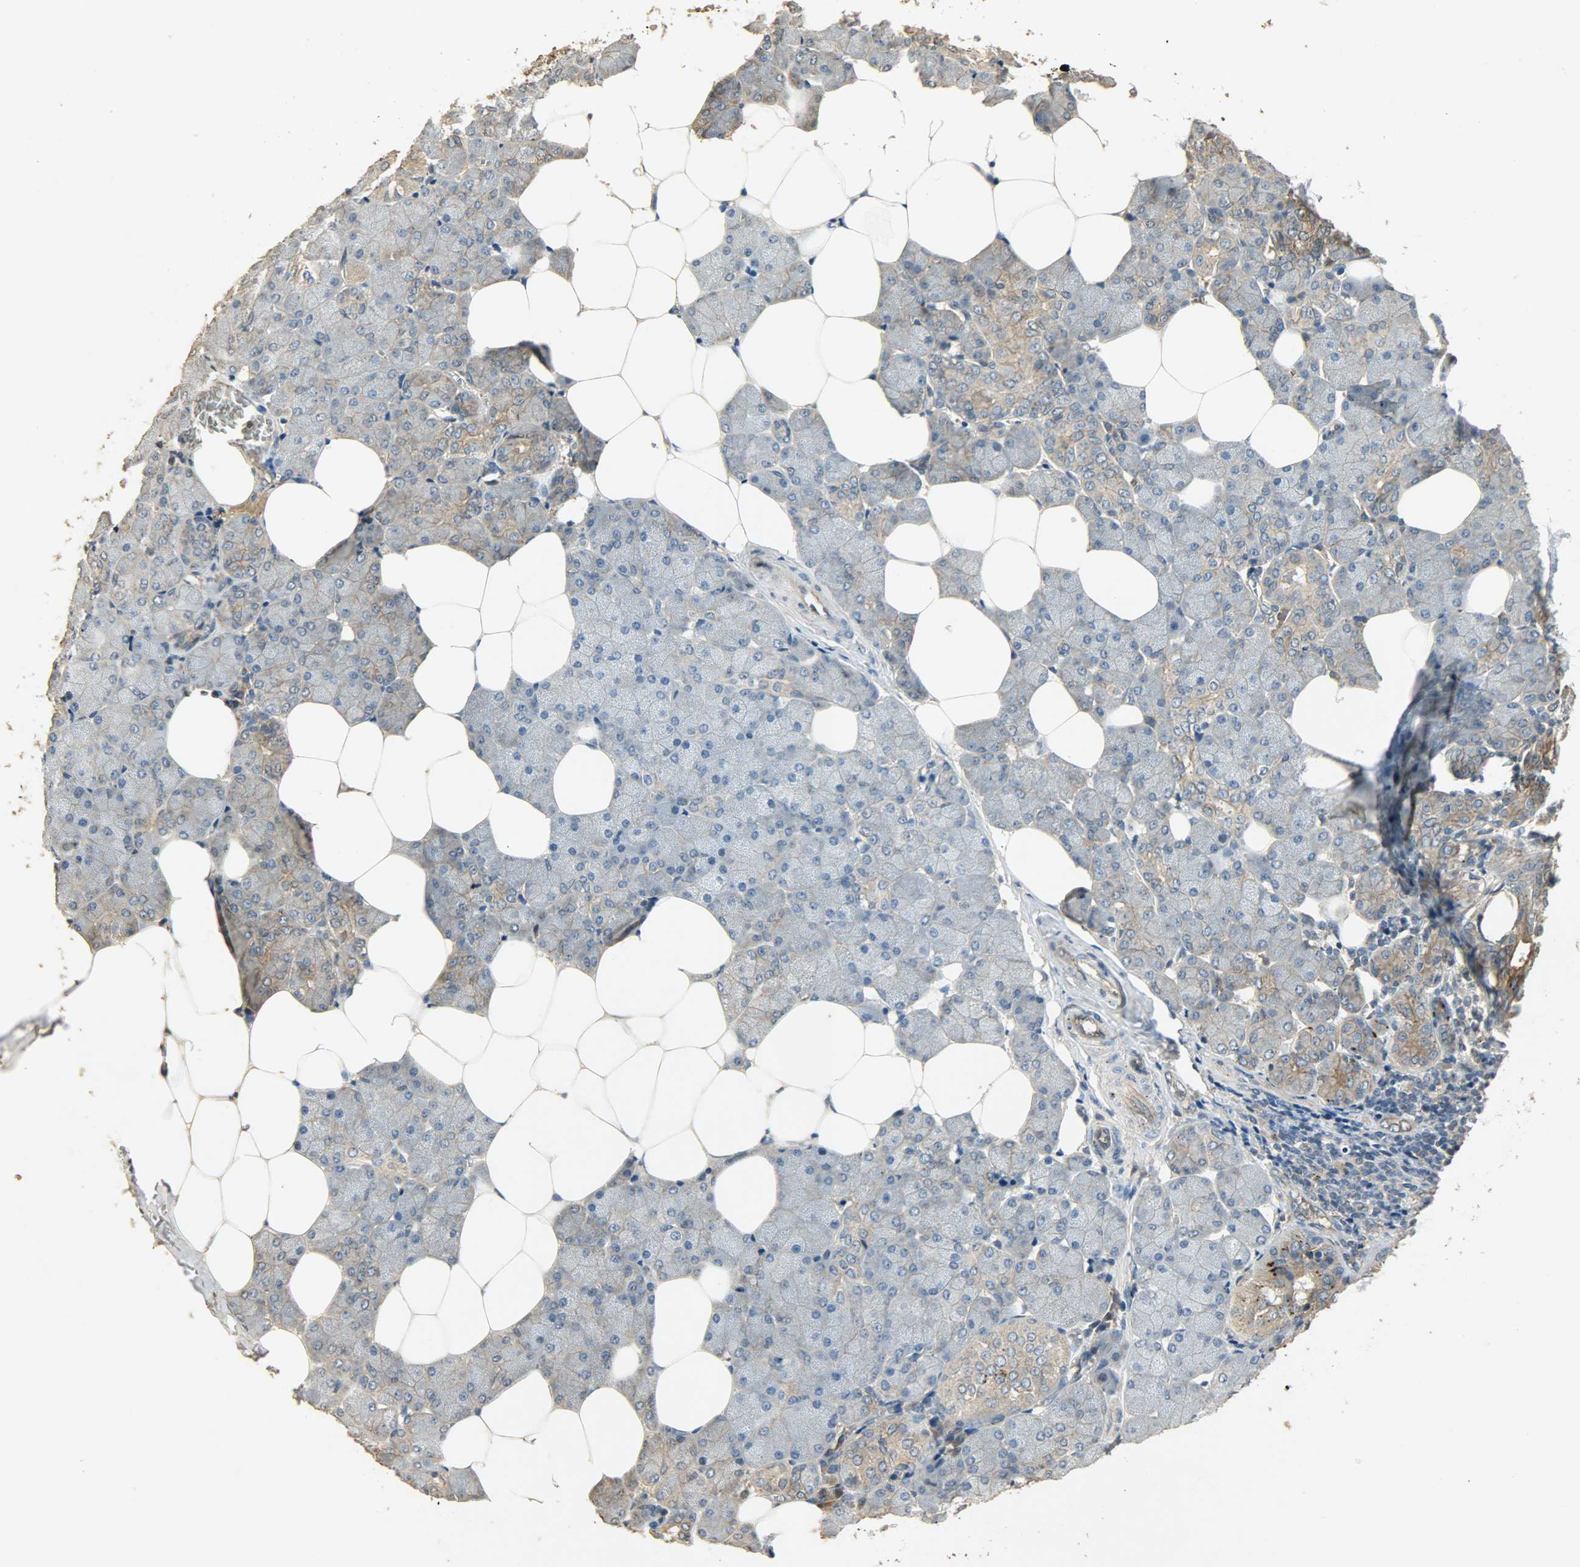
{"staining": {"intensity": "moderate", "quantity": "25%-75%", "location": "cytoplasmic/membranous"}, "tissue": "salivary gland", "cell_type": "Glandular cells", "image_type": "normal", "snomed": [{"axis": "morphology", "description": "Normal tissue, NOS"}, {"axis": "morphology", "description": "Adenoma, NOS"}, {"axis": "topography", "description": "Salivary gland"}], "caption": "A photomicrograph of salivary gland stained for a protein displays moderate cytoplasmic/membranous brown staining in glandular cells.", "gene": "ATP2B1", "patient": {"sex": "female", "age": 32}}